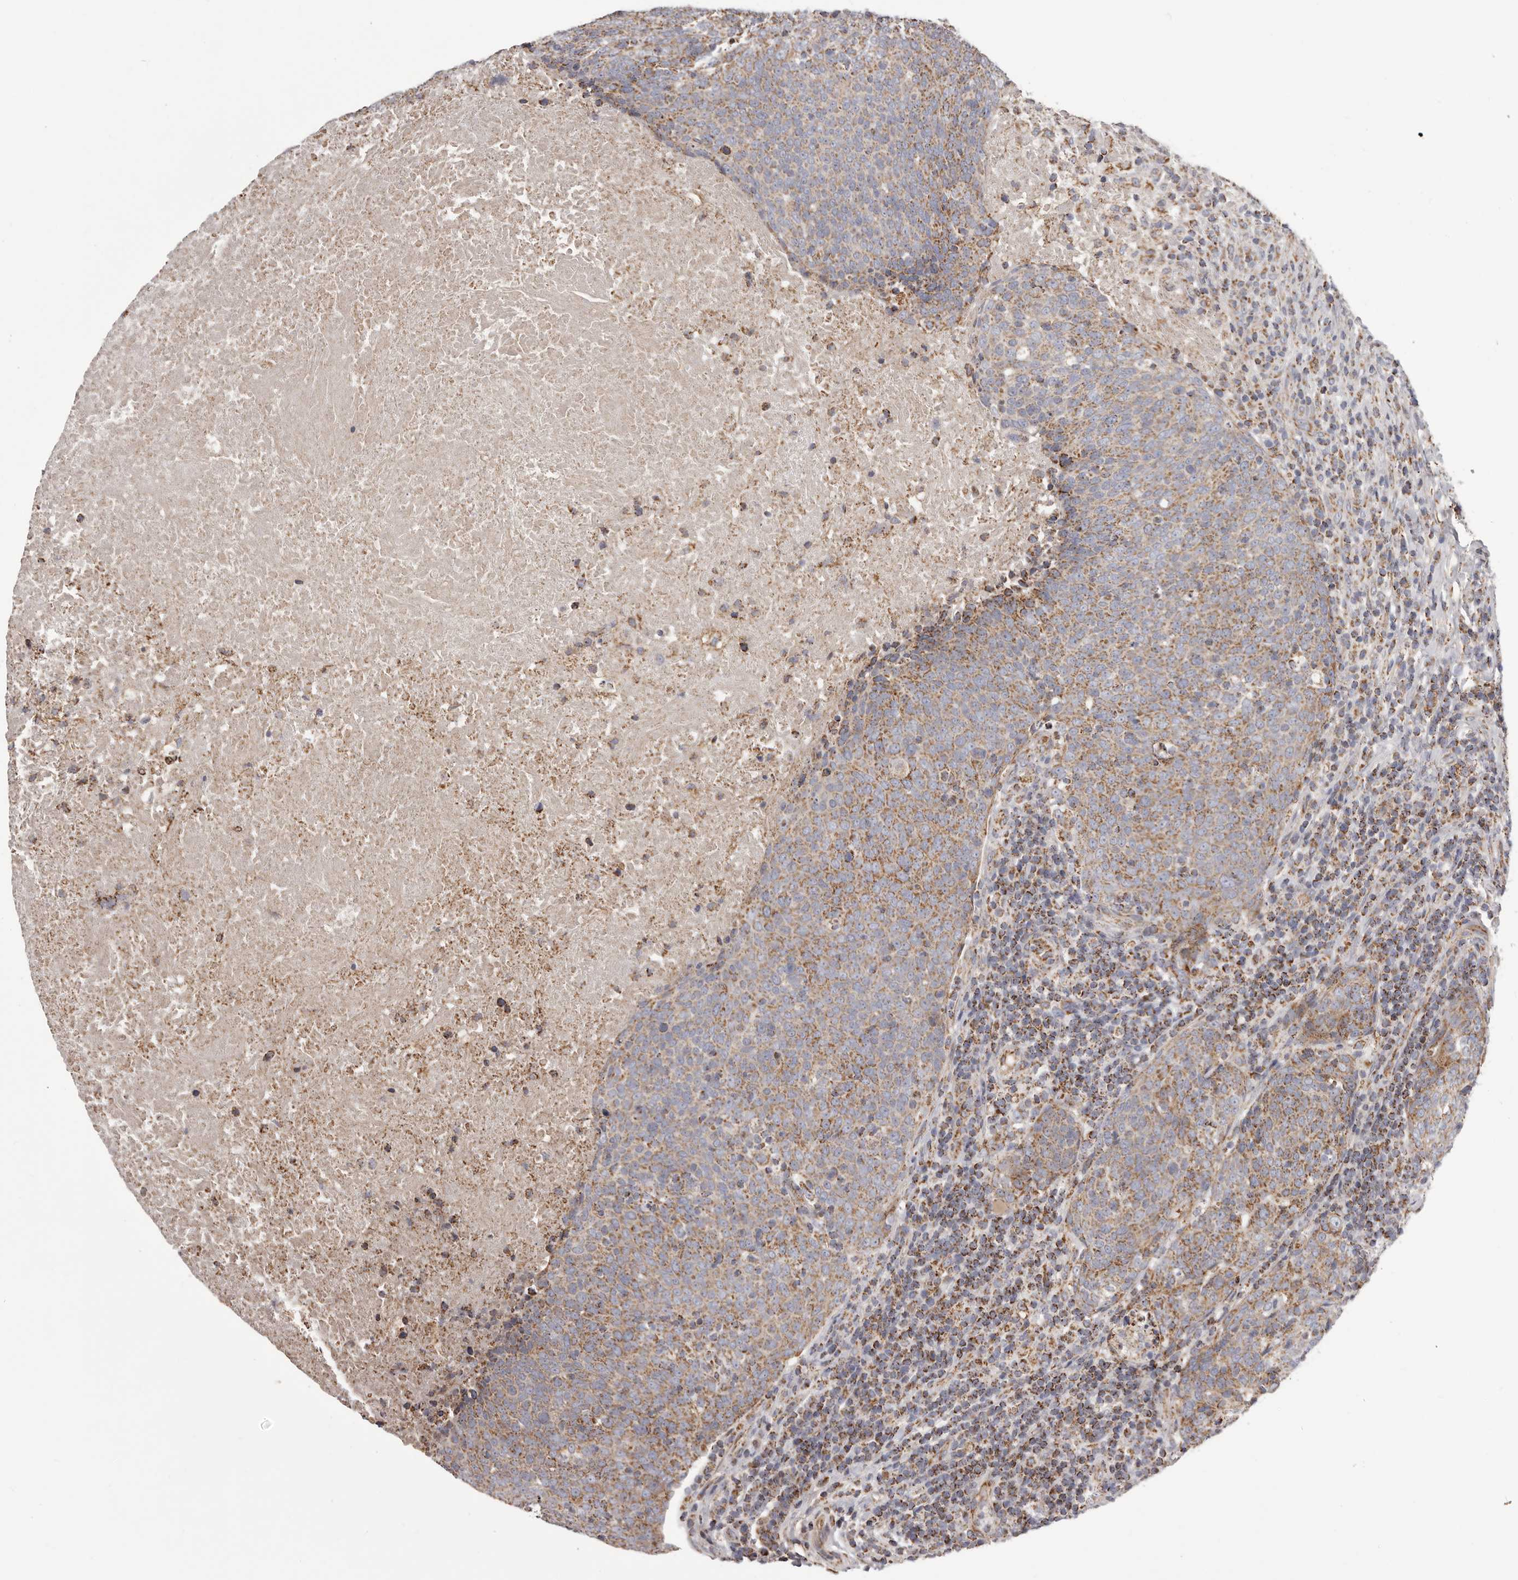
{"staining": {"intensity": "moderate", "quantity": ">75%", "location": "cytoplasmic/membranous"}, "tissue": "head and neck cancer", "cell_type": "Tumor cells", "image_type": "cancer", "snomed": [{"axis": "morphology", "description": "Squamous cell carcinoma, NOS"}, {"axis": "morphology", "description": "Squamous cell carcinoma, metastatic, NOS"}, {"axis": "topography", "description": "Lymph node"}, {"axis": "topography", "description": "Head-Neck"}], "caption": "Head and neck cancer stained for a protein (brown) demonstrates moderate cytoplasmic/membranous positive expression in approximately >75% of tumor cells.", "gene": "CHRM2", "patient": {"sex": "male", "age": 62}}